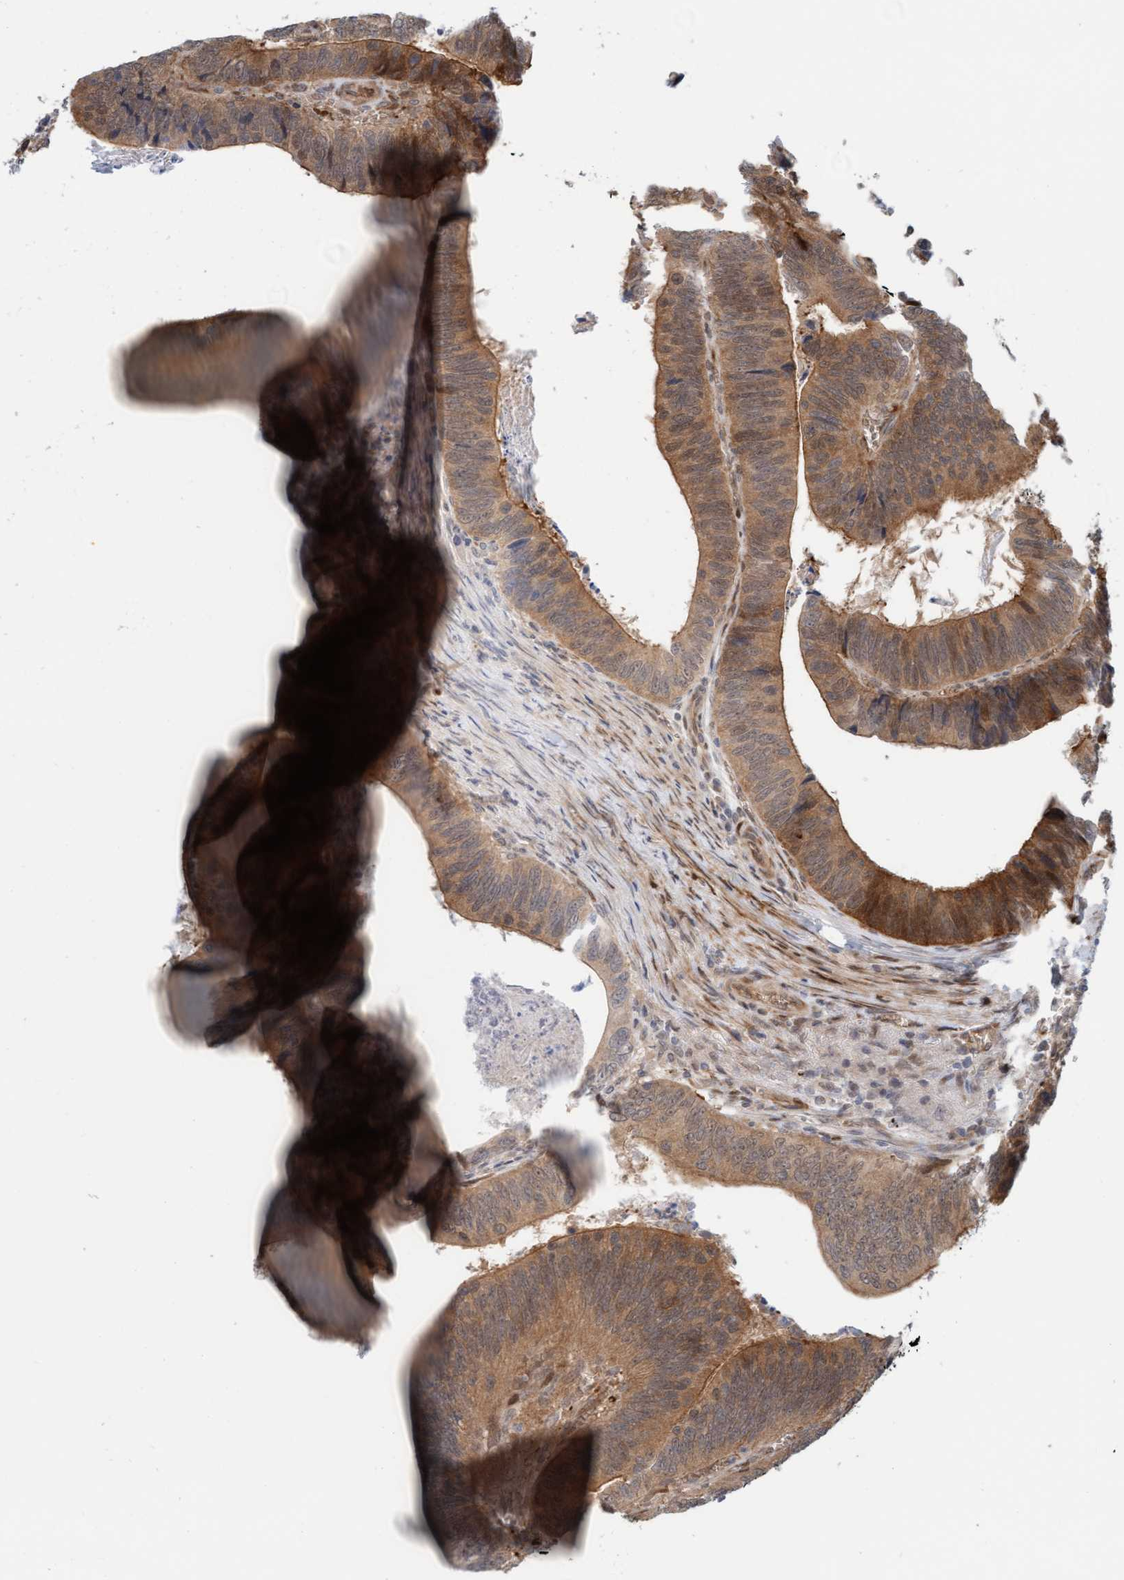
{"staining": {"intensity": "moderate", "quantity": ">75%", "location": "cytoplasmic/membranous,nuclear"}, "tissue": "colorectal cancer", "cell_type": "Tumor cells", "image_type": "cancer", "snomed": [{"axis": "morphology", "description": "Inflammation, NOS"}, {"axis": "morphology", "description": "Adenocarcinoma, NOS"}, {"axis": "topography", "description": "Colon"}], "caption": "Moderate cytoplasmic/membranous and nuclear staining is identified in about >75% of tumor cells in colorectal adenocarcinoma.", "gene": "EIF4EBP1", "patient": {"sex": "male", "age": 72}}